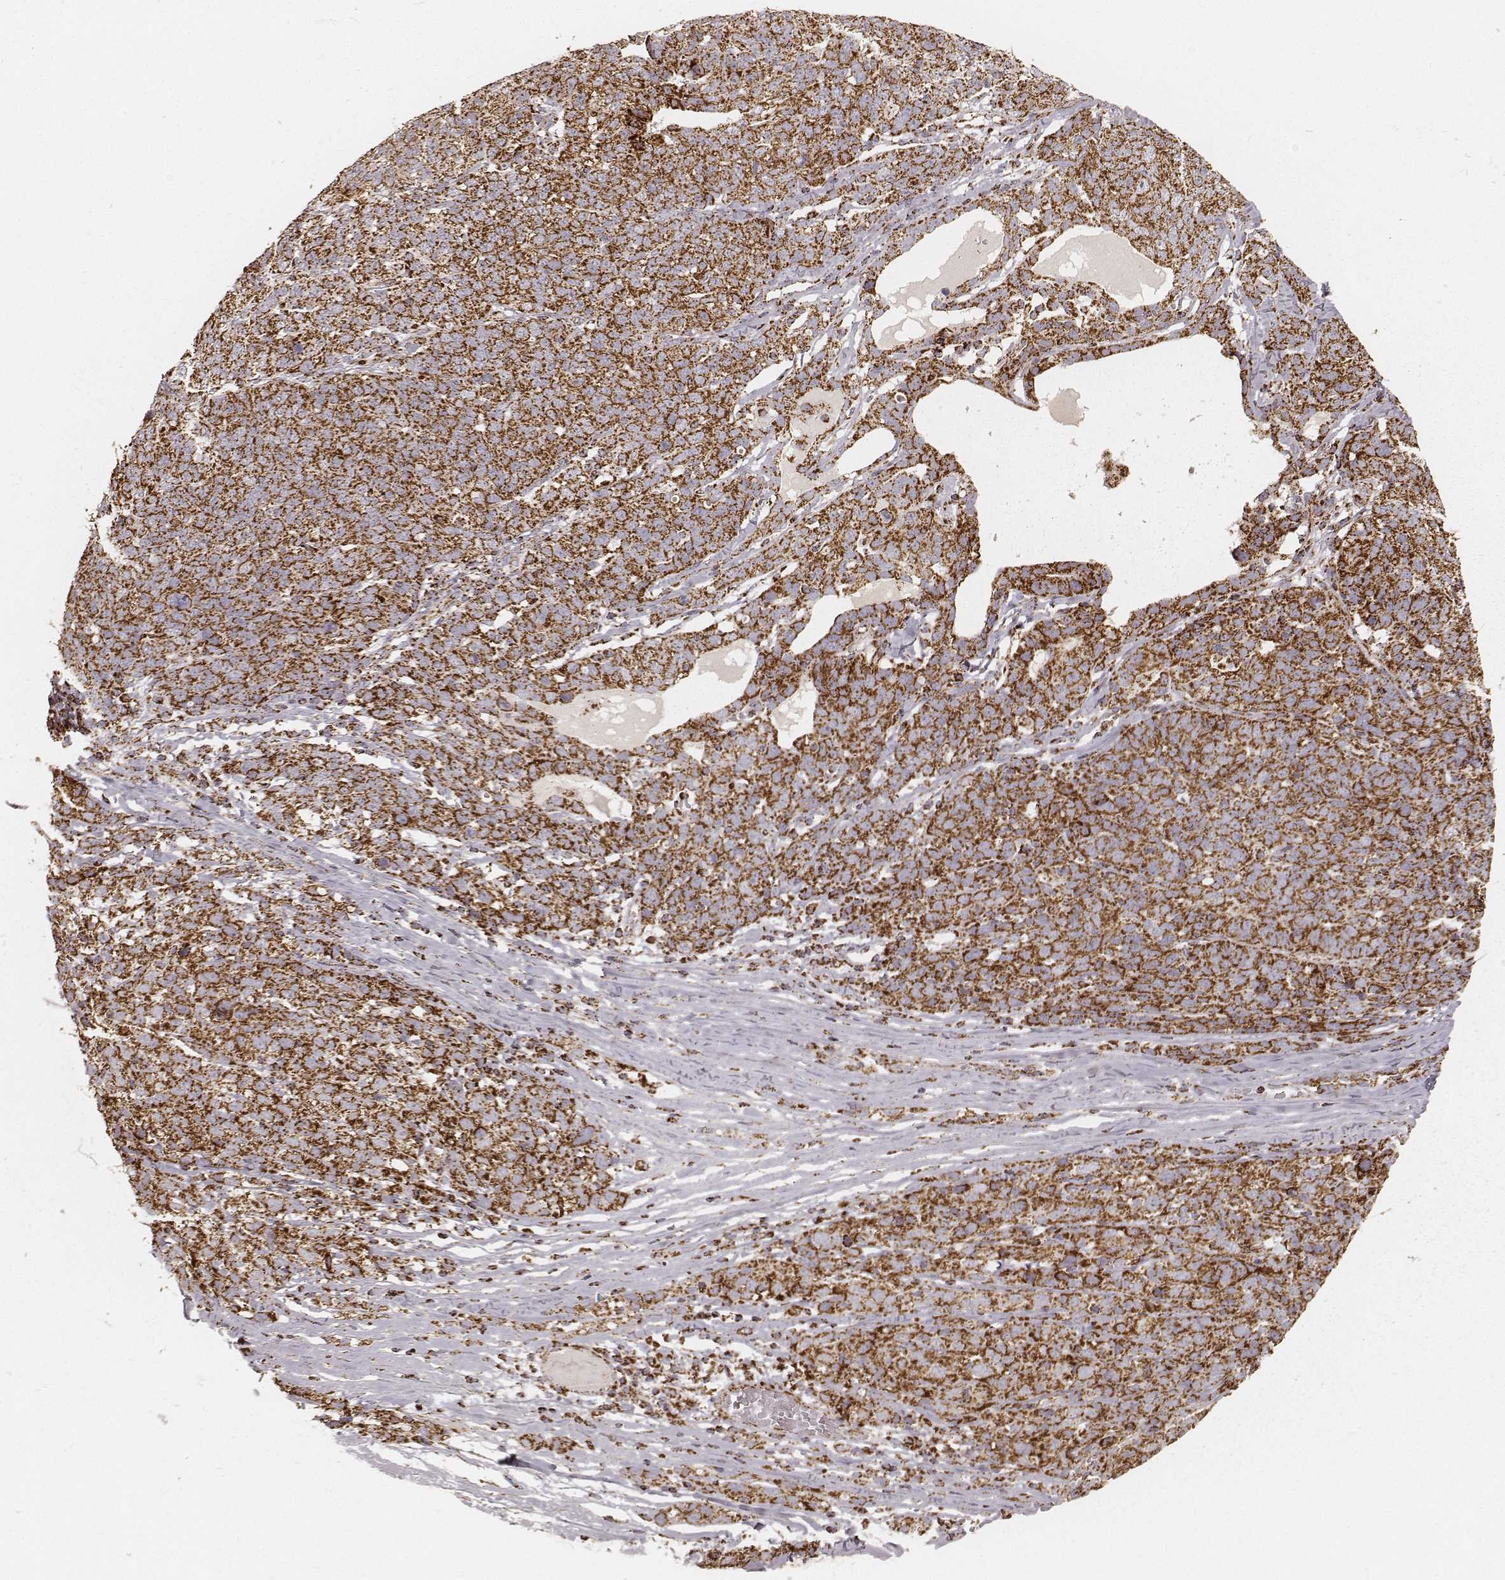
{"staining": {"intensity": "strong", "quantity": ">75%", "location": "cytoplasmic/membranous"}, "tissue": "ovarian cancer", "cell_type": "Tumor cells", "image_type": "cancer", "snomed": [{"axis": "morphology", "description": "Cystadenocarcinoma, serous, NOS"}, {"axis": "topography", "description": "Ovary"}], "caption": "Serous cystadenocarcinoma (ovarian) stained with a protein marker reveals strong staining in tumor cells.", "gene": "CS", "patient": {"sex": "female", "age": 71}}